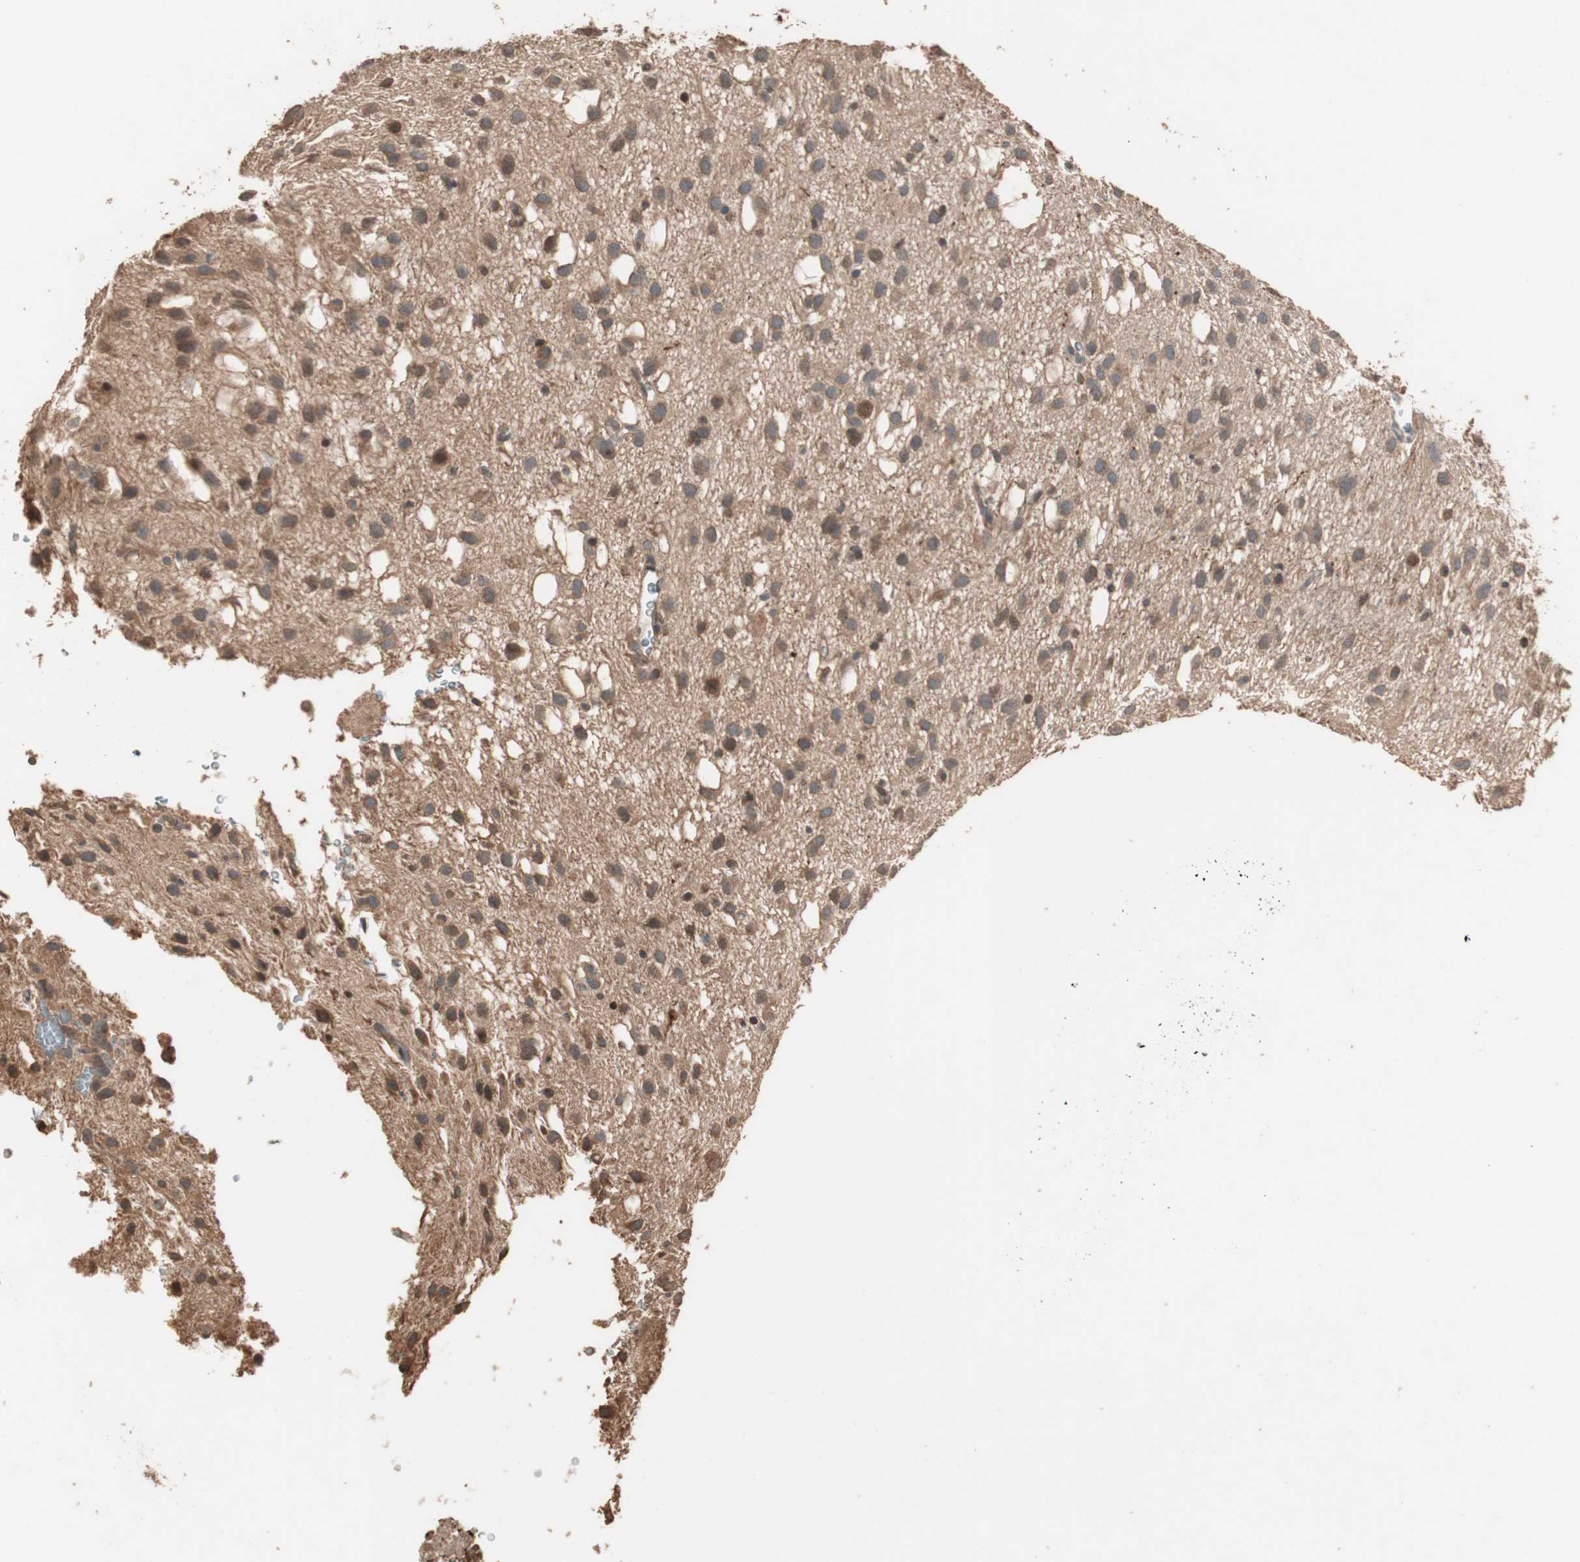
{"staining": {"intensity": "moderate", "quantity": ">75%", "location": "cytoplasmic/membranous"}, "tissue": "glioma", "cell_type": "Tumor cells", "image_type": "cancer", "snomed": [{"axis": "morphology", "description": "Glioma, malignant, Low grade"}, {"axis": "topography", "description": "Brain"}], "caption": "This is a histology image of immunohistochemistry (IHC) staining of malignant glioma (low-grade), which shows moderate staining in the cytoplasmic/membranous of tumor cells.", "gene": "USP20", "patient": {"sex": "male", "age": 77}}